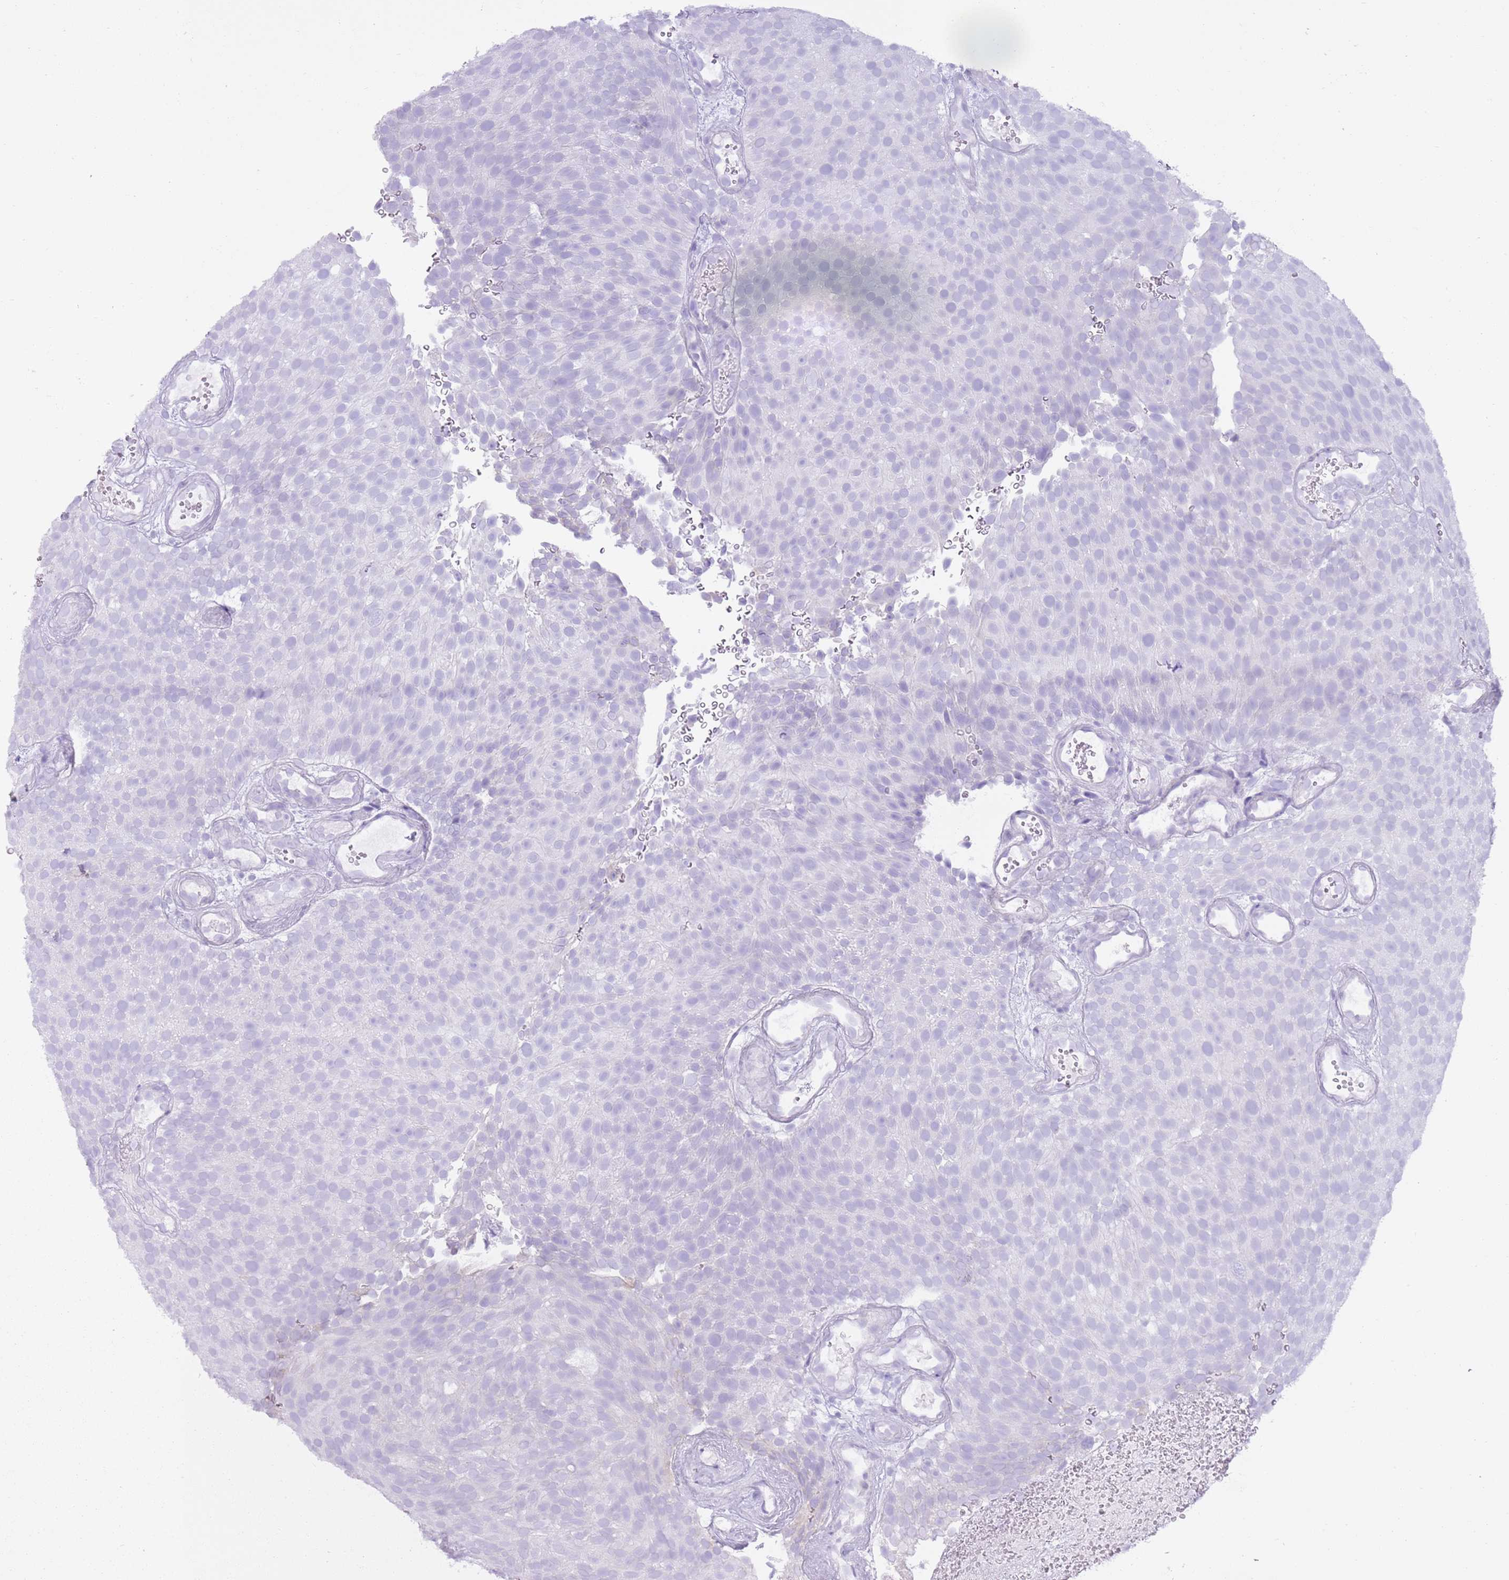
{"staining": {"intensity": "negative", "quantity": "none", "location": "none"}, "tissue": "urothelial cancer", "cell_type": "Tumor cells", "image_type": "cancer", "snomed": [{"axis": "morphology", "description": "Urothelial carcinoma, Low grade"}, {"axis": "topography", "description": "Urinary bladder"}], "caption": "Protein analysis of urothelial carcinoma (low-grade) exhibits no significant positivity in tumor cells. The staining is performed using DAB (3,3'-diaminobenzidine) brown chromogen with nuclei counter-stained in using hematoxylin.", "gene": "CD177", "patient": {"sex": "male", "age": 78}}